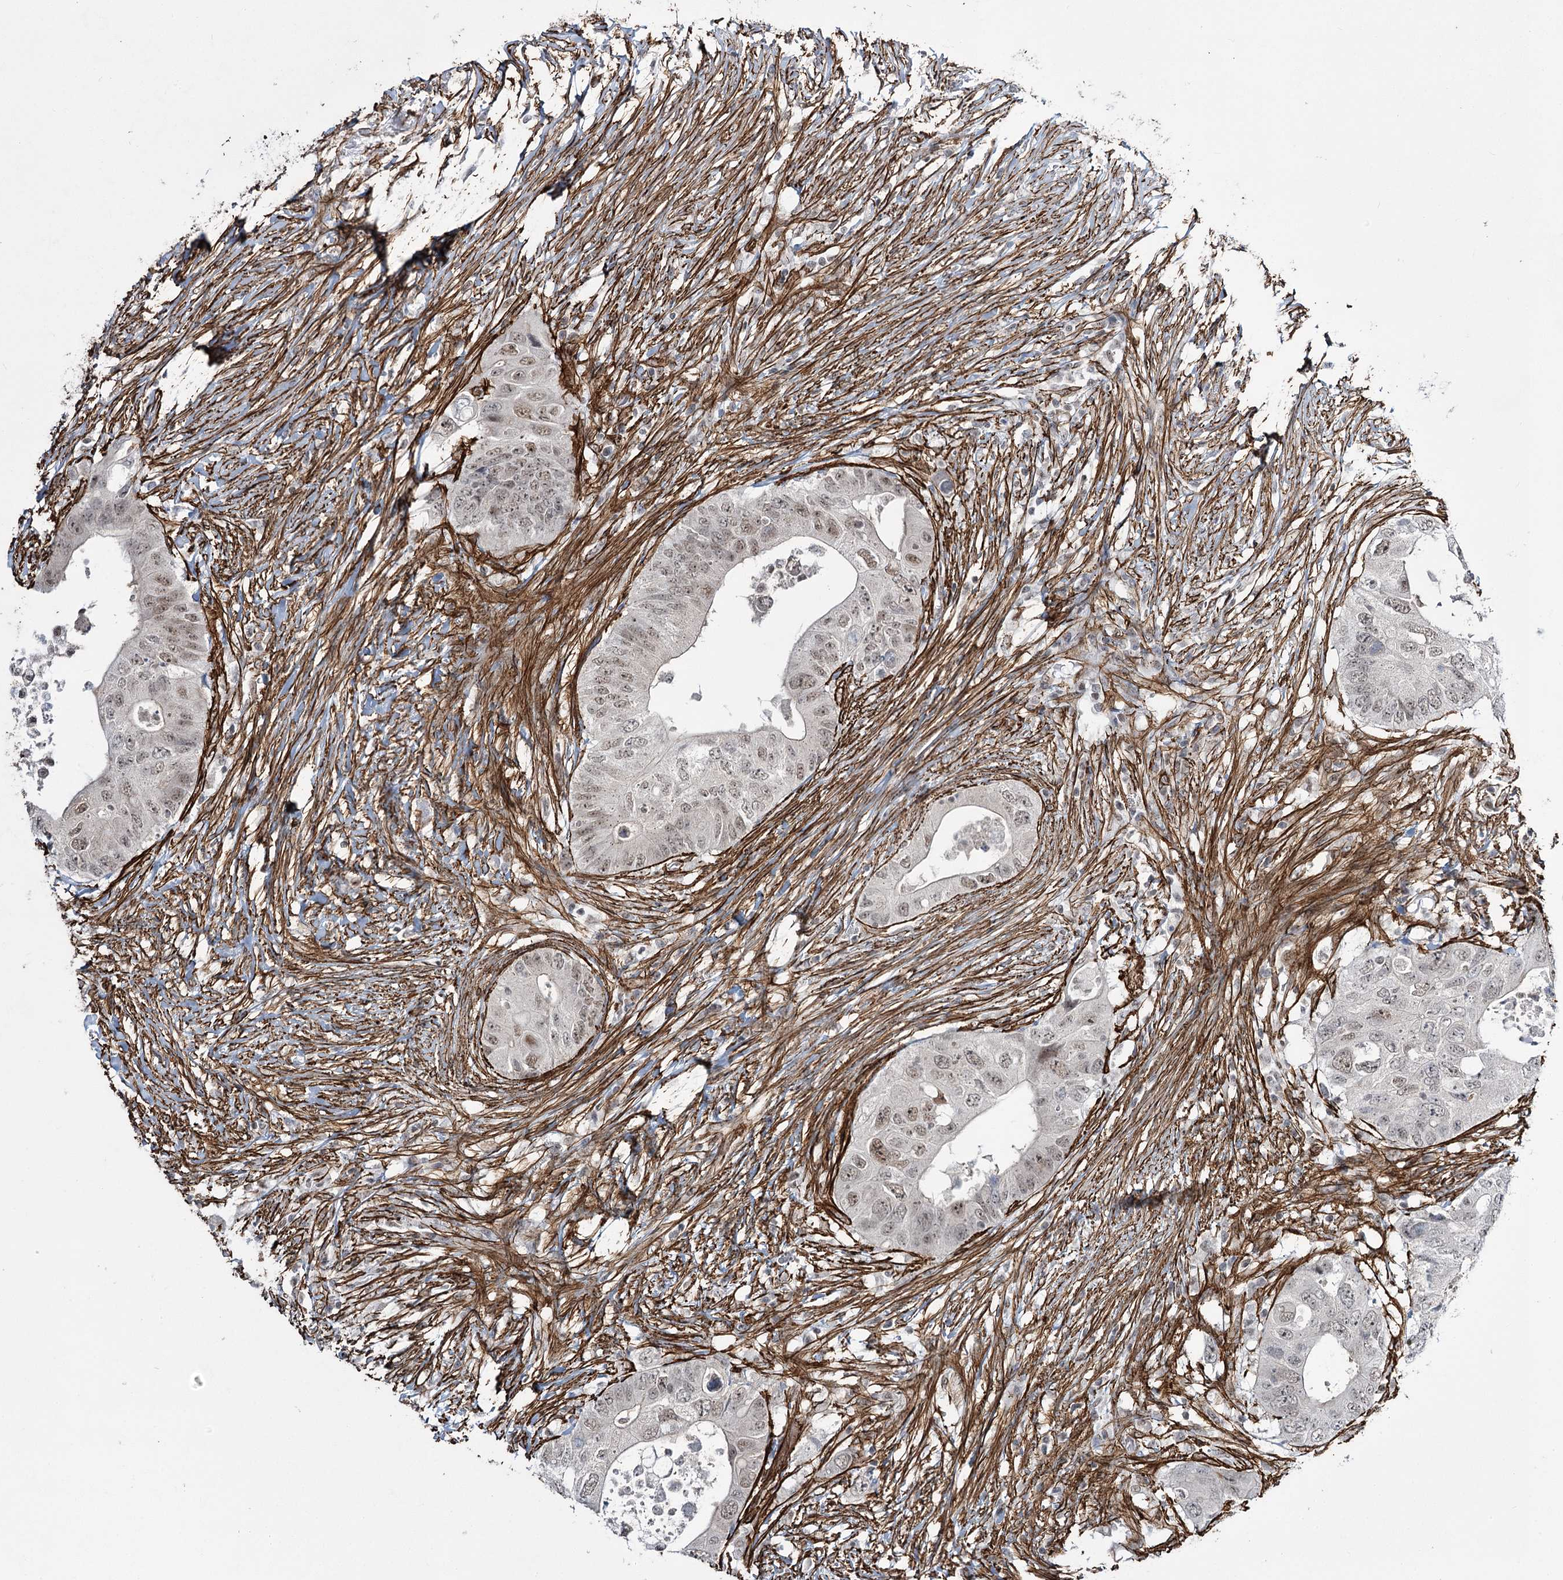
{"staining": {"intensity": "moderate", "quantity": "<25%", "location": "nuclear"}, "tissue": "colorectal cancer", "cell_type": "Tumor cells", "image_type": "cancer", "snomed": [{"axis": "morphology", "description": "Adenocarcinoma, NOS"}, {"axis": "topography", "description": "Colon"}], "caption": "Immunohistochemistry micrograph of adenocarcinoma (colorectal) stained for a protein (brown), which shows low levels of moderate nuclear expression in about <25% of tumor cells.", "gene": "CWF19L1", "patient": {"sex": "male", "age": 71}}